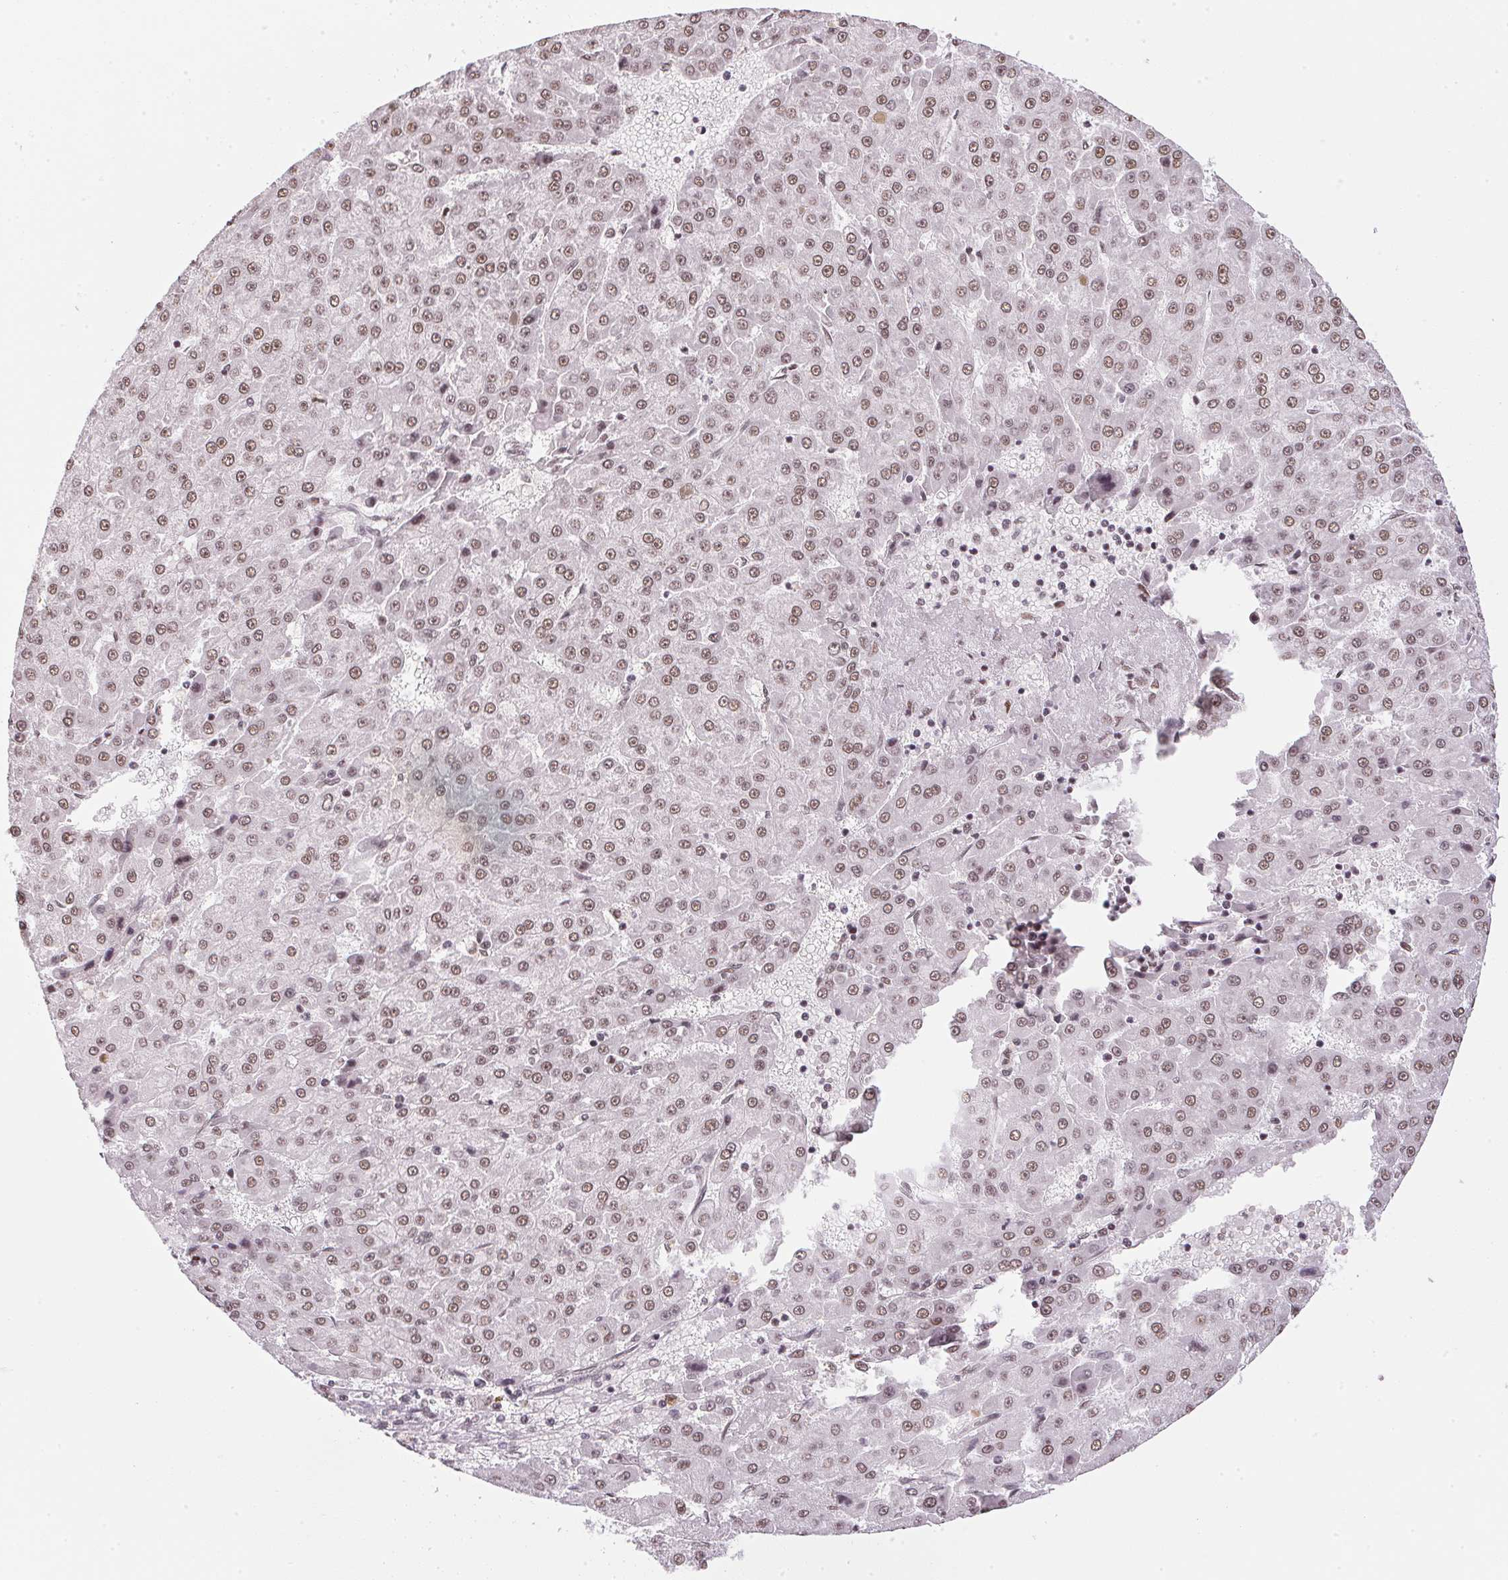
{"staining": {"intensity": "moderate", "quantity": ">75%", "location": "nuclear"}, "tissue": "liver cancer", "cell_type": "Tumor cells", "image_type": "cancer", "snomed": [{"axis": "morphology", "description": "Carcinoma, Hepatocellular, NOS"}, {"axis": "topography", "description": "Liver"}], "caption": "This micrograph demonstrates immunohistochemistry staining of liver cancer, with medium moderate nuclear positivity in about >75% of tumor cells.", "gene": "SRSF7", "patient": {"sex": "male", "age": 78}}